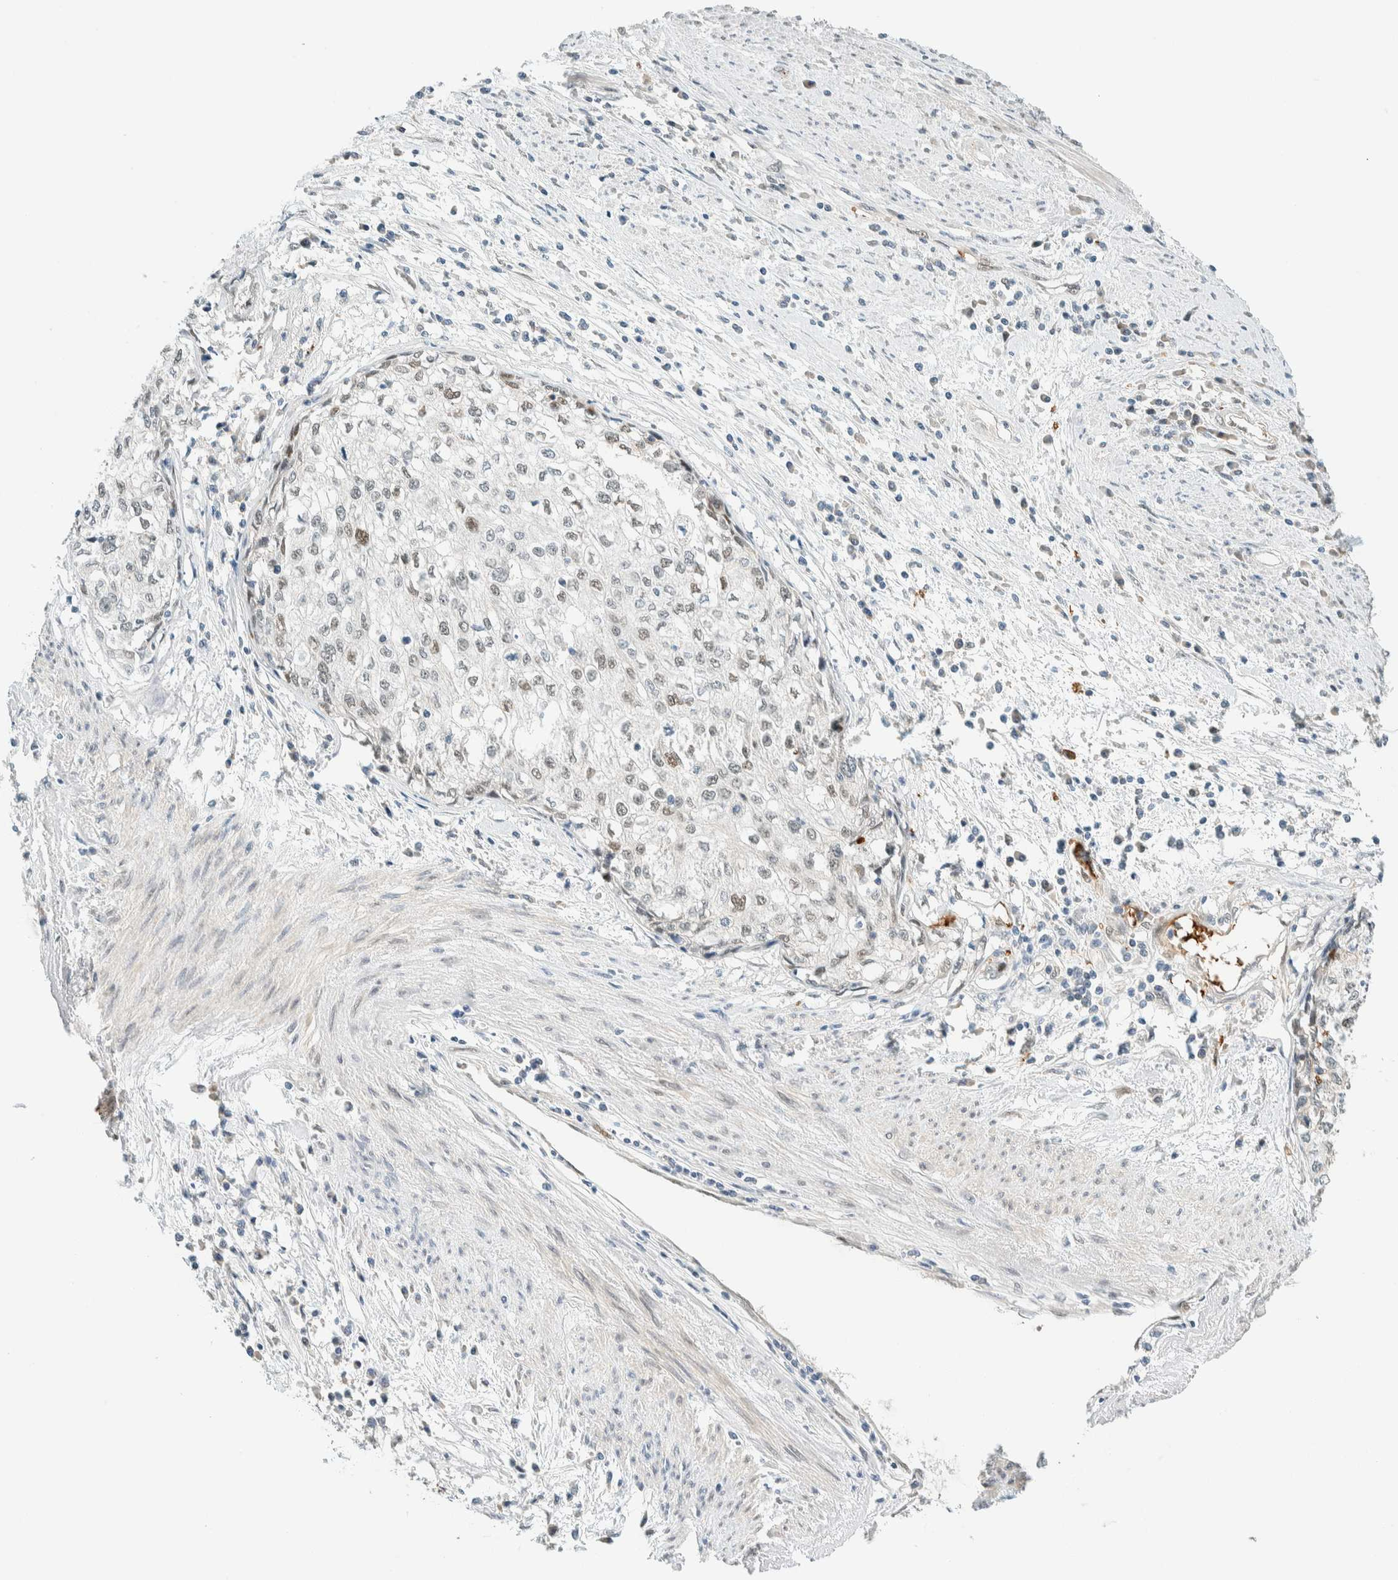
{"staining": {"intensity": "weak", "quantity": "<25%", "location": "nuclear"}, "tissue": "cervical cancer", "cell_type": "Tumor cells", "image_type": "cancer", "snomed": [{"axis": "morphology", "description": "Squamous cell carcinoma, NOS"}, {"axis": "topography", "description": "Cervix"}], "caption": "Cervical cancer was stained to show a protein in brown. There is no significant staining in tumor cells. (Brightfield microscopy of DAB IHC at high magnification).", "gene": "TSTD2", "patient": {"sex": "female", "age": 57}}